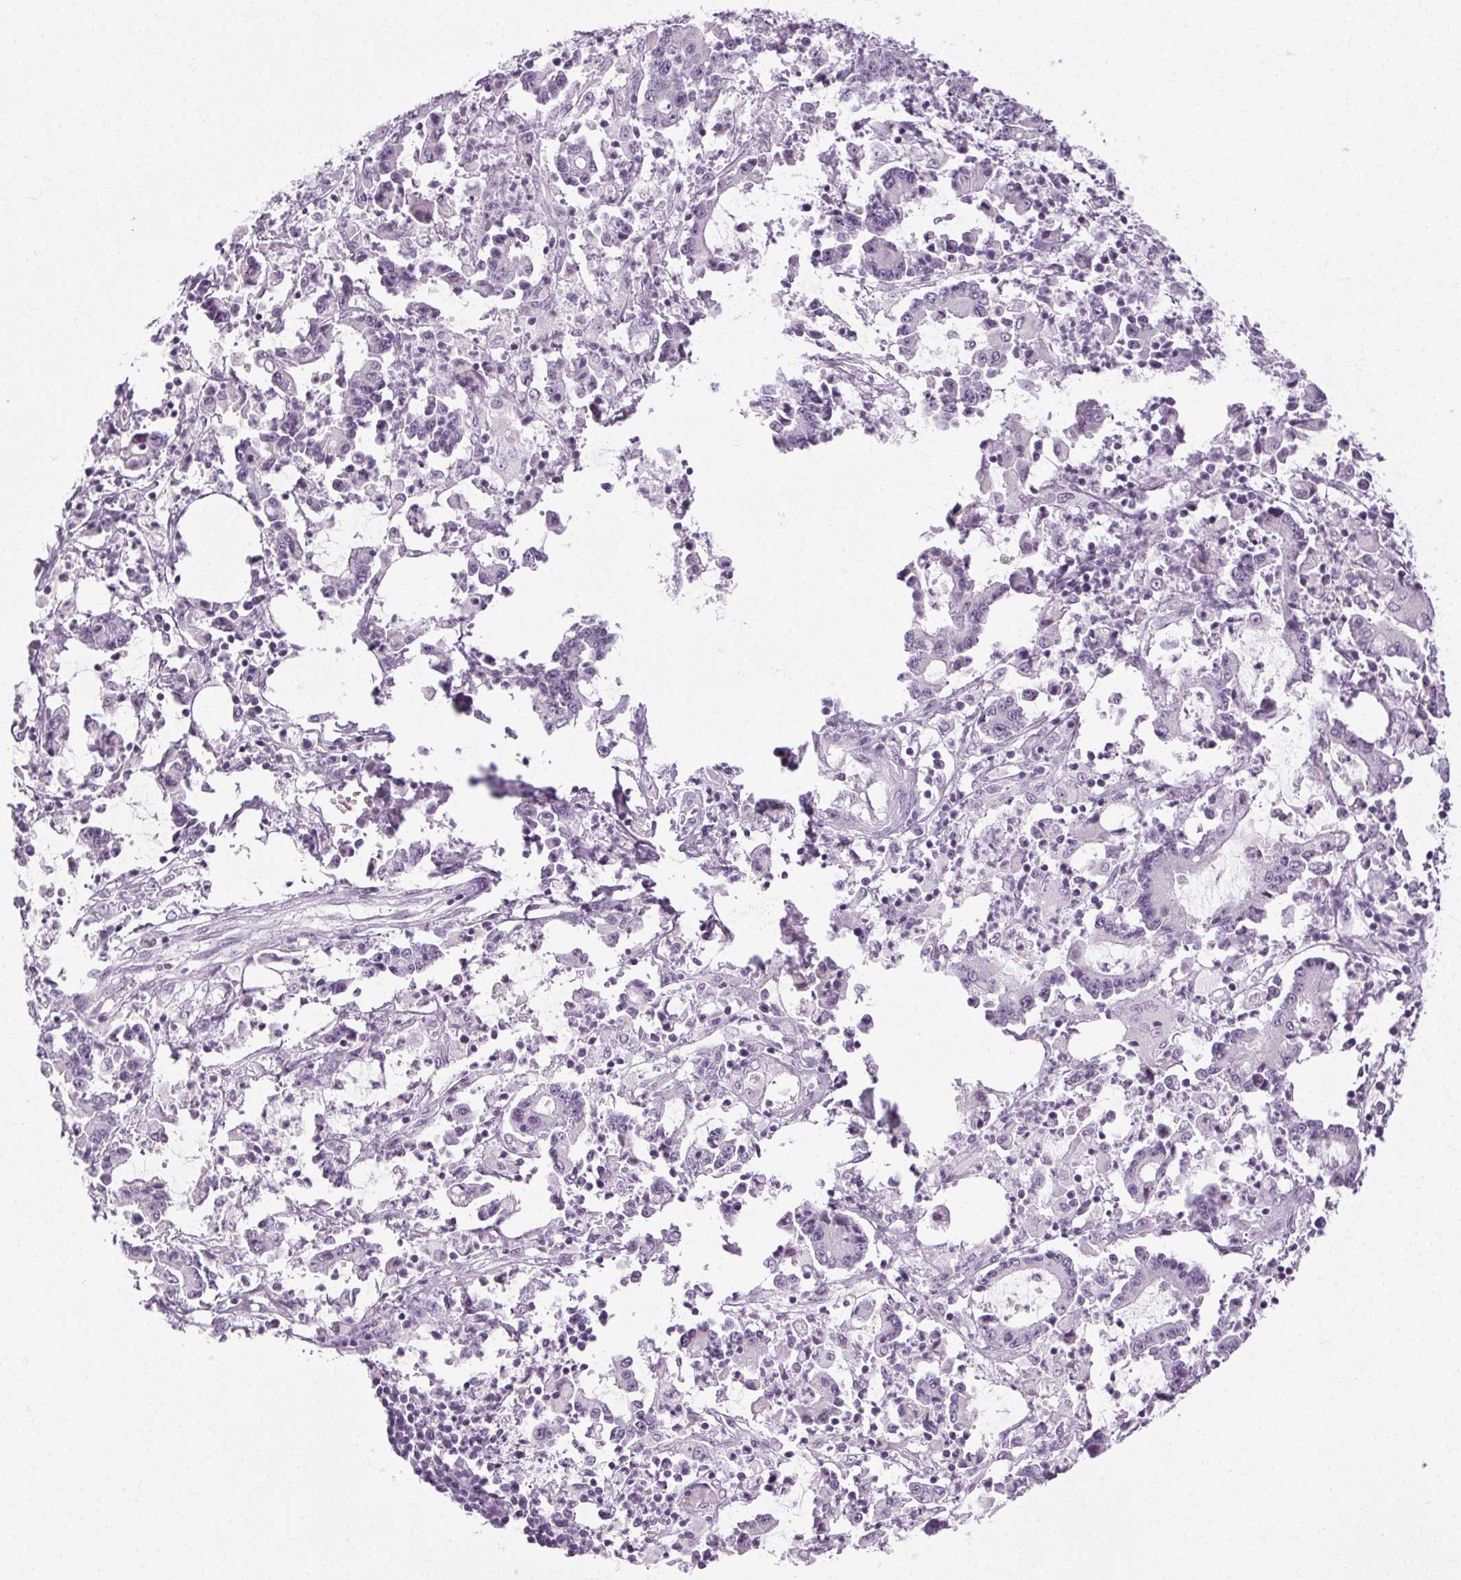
{"staining": {"intensity": "negative", "quantity": "none", "location": "none"}, "tissue": "stomach cancer", "cell_type": "Tumor cells", "image_type": "cancer", "snomed": [{"axis": "morphology", "description": "Adenocarcinoma, NOS"}, {"axis": "topography", "description": "Stomach, upper"}], "caption": "High magnification brightfield microscopy of stomach cancer stained with DAB (brown) and counterstained with hematoxylin (blue): tumor cells show no significant expression.", "gene": "POMC", "patient": {"sex": "male", "age": 68}}